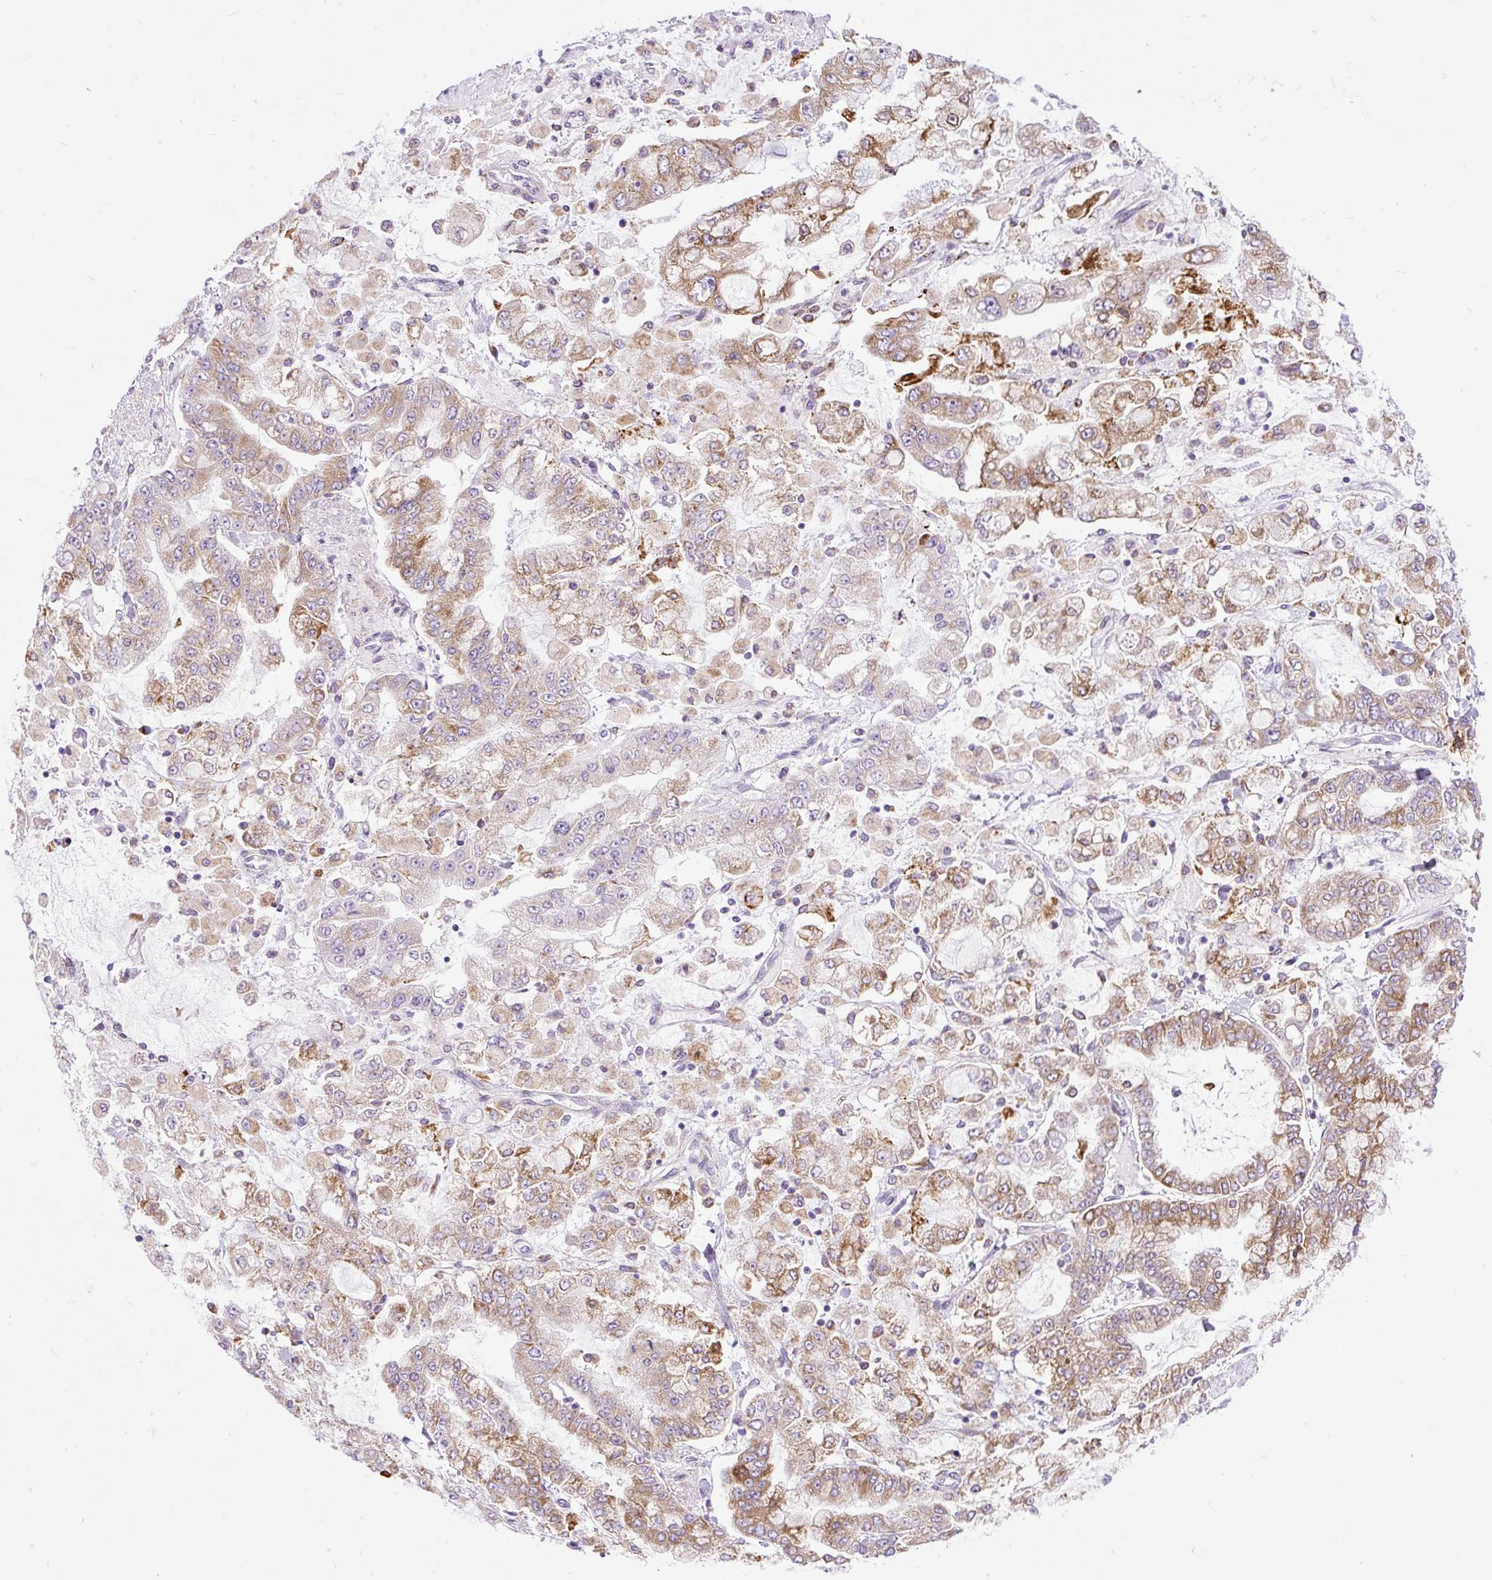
{"staining": {"intensity": "moderate", "quantity": ">75%", "location": "cytoplasmic/membranous"}, "tissue": "stomach cancer", "cell_type": "Tumor cells", "image_type": "cancer", "snomed": [{"axis": "morphology", "description": "Normal tissue, NOS"}, {"axis": "morphology", "description": "Adenocarcinoma, NOS"}, {"axis": "topography", "description": "Stomach, upper"}, {"axis": "topography", "description": "Stomach"}], "caption": "IHC (DAB) staining of human stomach cancer demonstrates moderate cytoplasmic/membranous protein expression in approximately >75% of tumor cells. Using DAB (3,3'-diaminobenzidine) (brown) and hematoxylin (blue) stains, captured at high magnification using brightfield microscopy.", "gene": "DDOST", "patient": {"sex": "male", "age": 76}}